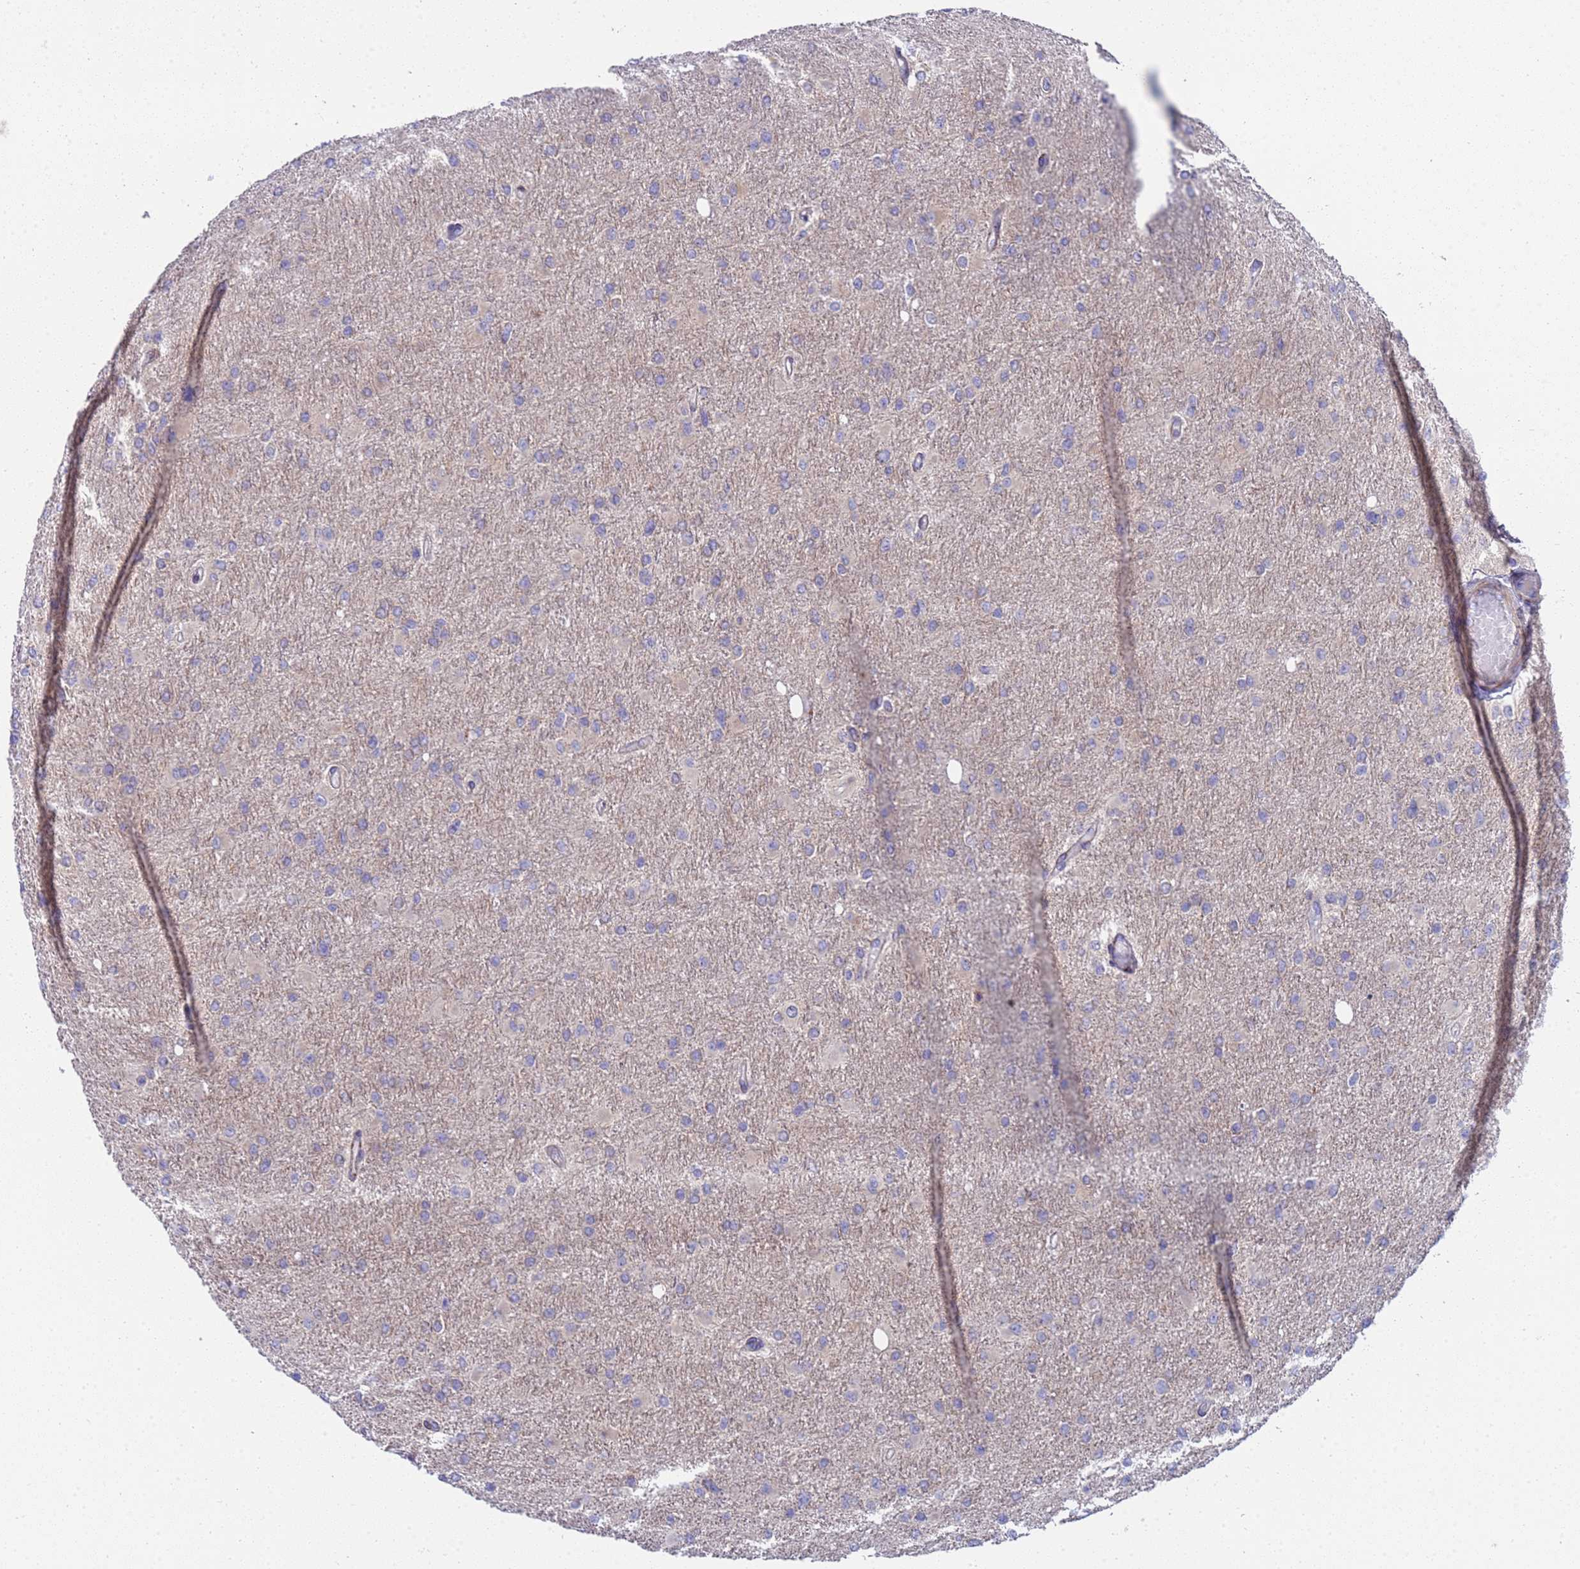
{"staining": {"intensity": "negative", "quantity": "none", "location": "none"}, "tissue": "glioma", "cell_type": "Tumor cells", "image_type": "cancer", "snomed": [{"axis": "morphology", "description": "Glioma, malignant, High grade"}, {"axis": "topography", "description": "Cerebral cortex"}], "caption": "DAB (3,3'-diaminobenzidine) immunohistochemical staining of human glioma exhibits no significant positivity in tumor cells. (DAB (3,3'-diaminobenzidine) immunohistochemistry (IHC) with hematoxylin counter stain).", "gene": "ENOSF1", "patient": {"sex": "female", "age": 36}}